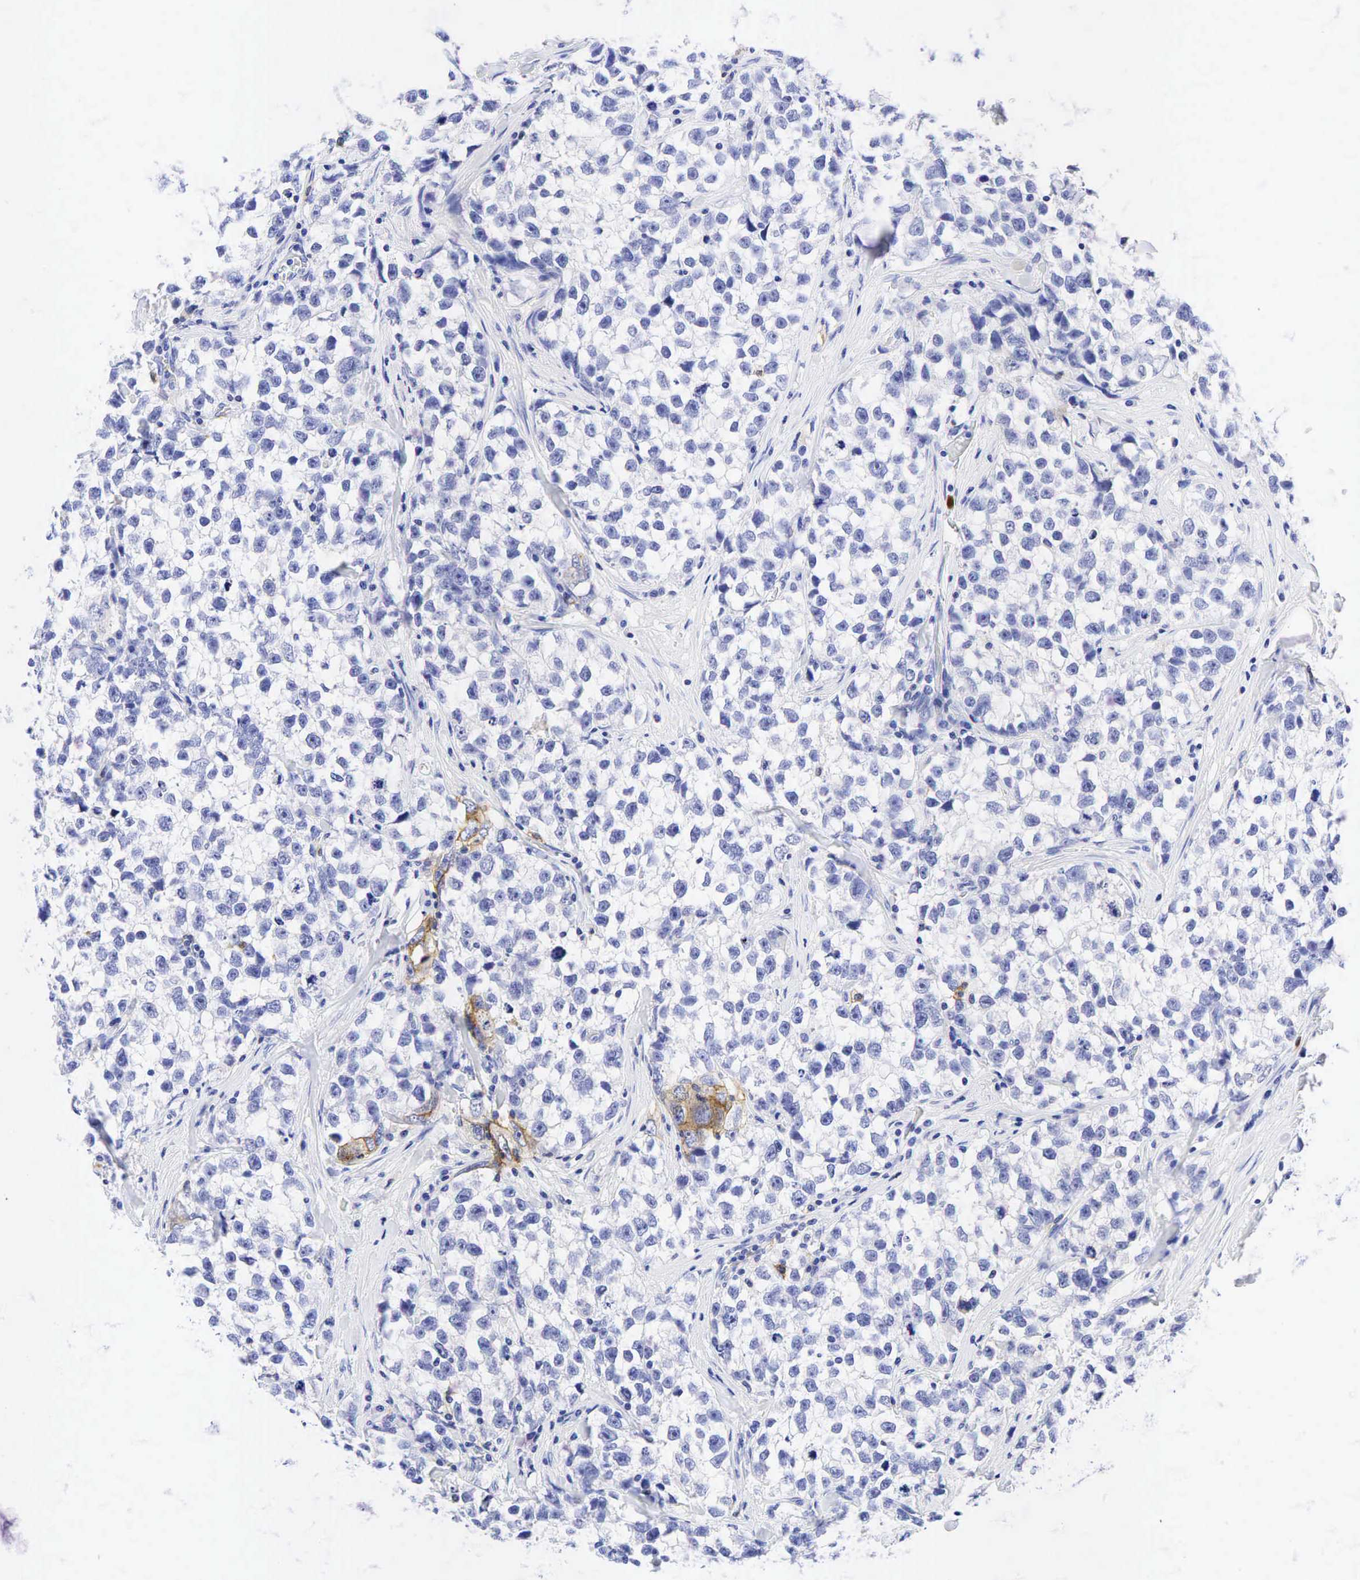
{"staining": {"intensity": "moderate", "quantity": "<25%", "location": "cytoplasmic/membranous"}, "tissue": "testis cancer", "cell_type": "Tumor cells", "image_type": "cancer", "snomed": [{"axis": "morphology", "description": "Seminoma, NOS"}, {"axis": "morphology", "description": "Carcinoma, Embryonal, NOS"}, {"axis": "topography", "description": "Testis"}], "caption": "High-magnification brightfield microscopy of testis cancer stained with DAB (3,3'-diaminobenzidine) (brown) and counterstained with hematoxylin (blue). tumor cells exhibit moderate cytoplasmic/membranous staining is identified in about<25% of cells.", "gene": "TNFRSF8", "patient": {"sex": "male", "age": 30}}